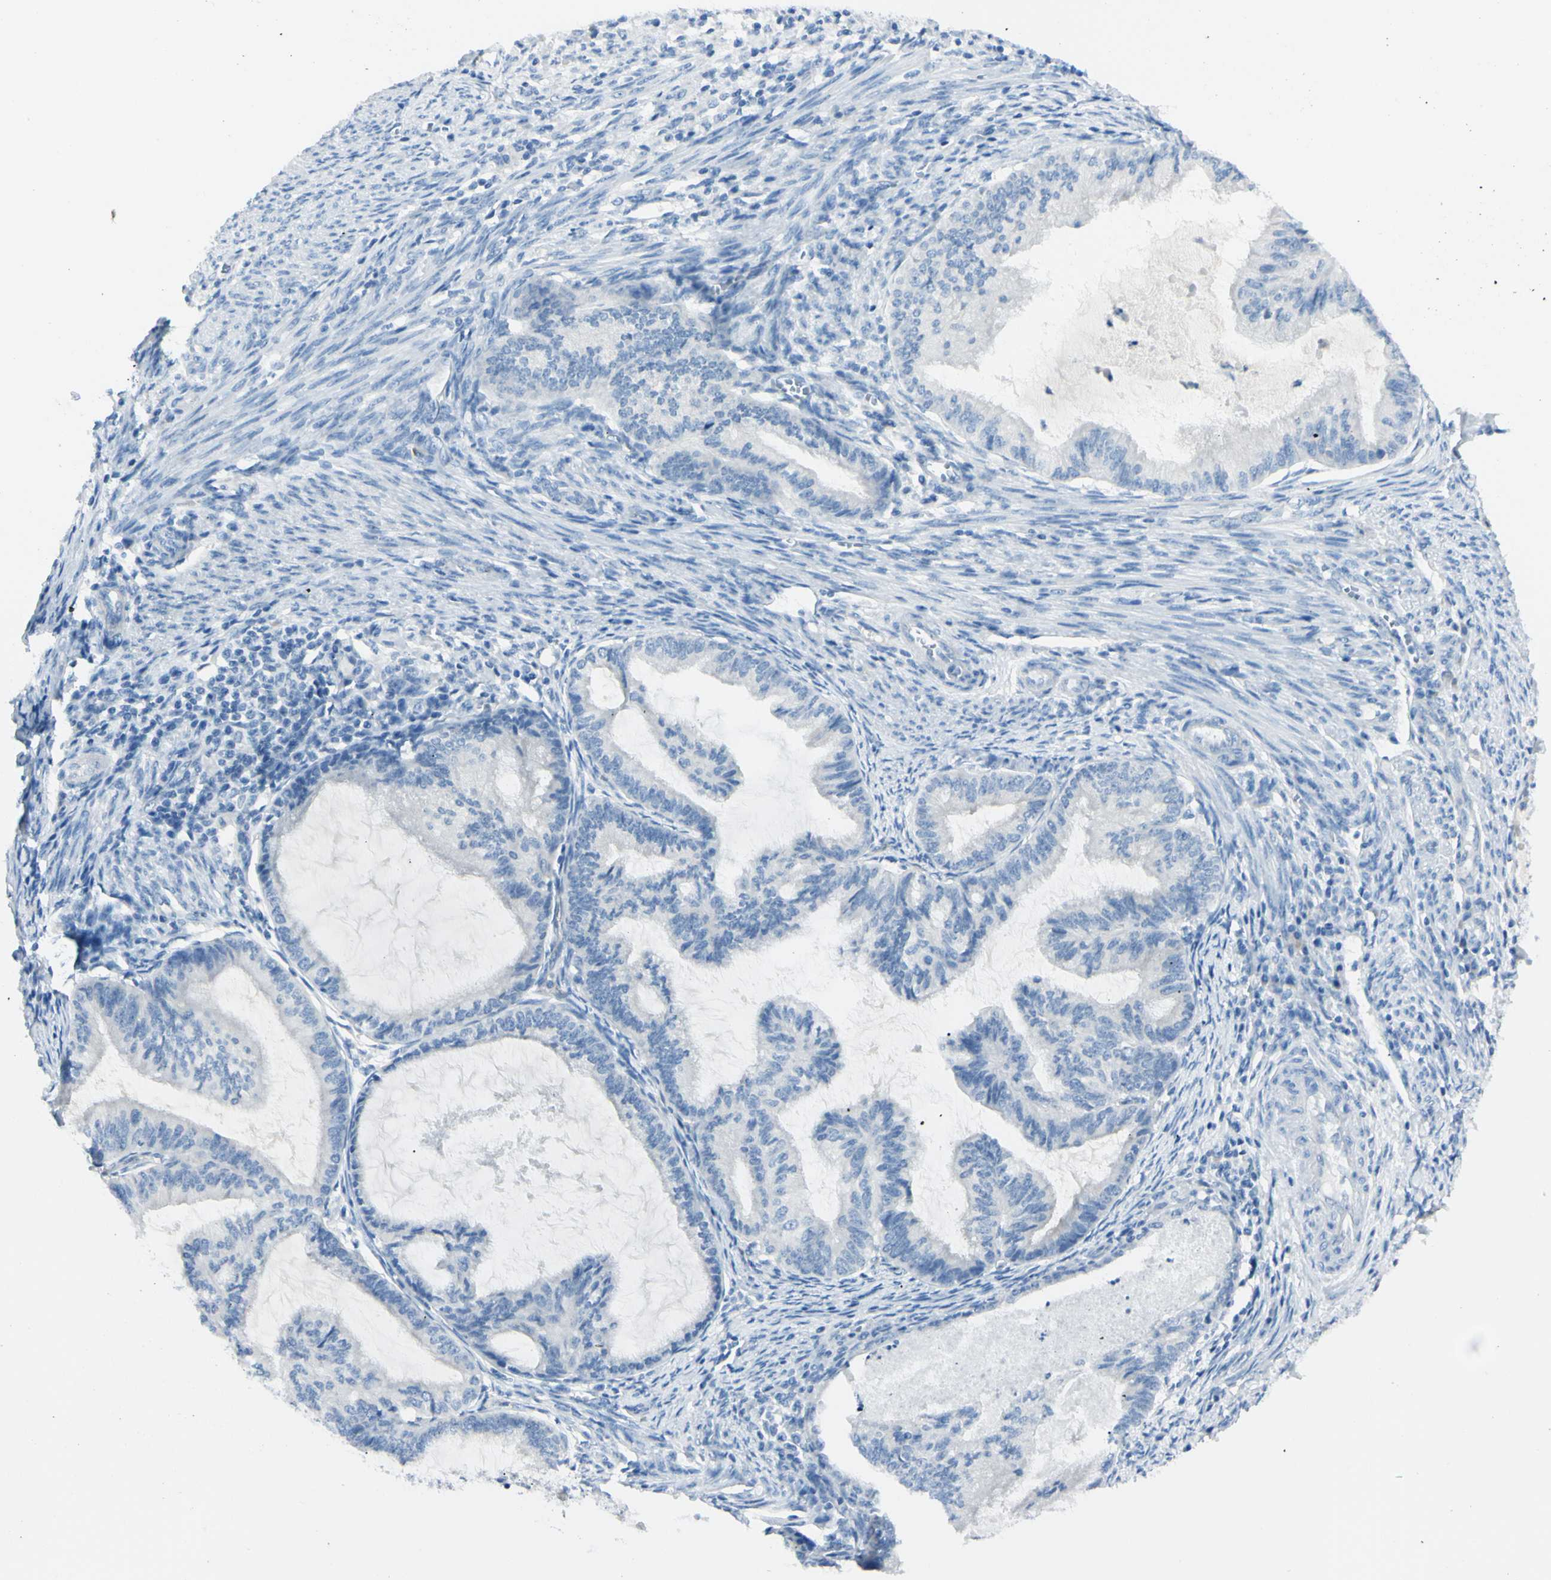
{"staining": {"intensity": "negative", "quantity": "none", "location": "none"}, "tissue": "cervical cancer", "cell_type": "Tumor cells", "image_type": "cancer", "snomed": [{"axis": "morphology", "description": "Normal tissue, NOS"}, {"axis": "morphology", "description": "Adenocarcinoma, NOS"}, {"axis": "topography", "description": "Cervix"}, {"axis": "topography", "description": "Endometrium"}], "caption": "Immunohistochemical staining of human cervical cancer reveals no significant expression in tumor cells. Brightfield microscopy of immunohistochemistry stained with DAB (3,3'-diaminobenzidine) (brown) and hematoxylin (blue), captured at high magnification.", "gene": "FOLH1", "patient": {"sex": "female", "age": 86}}